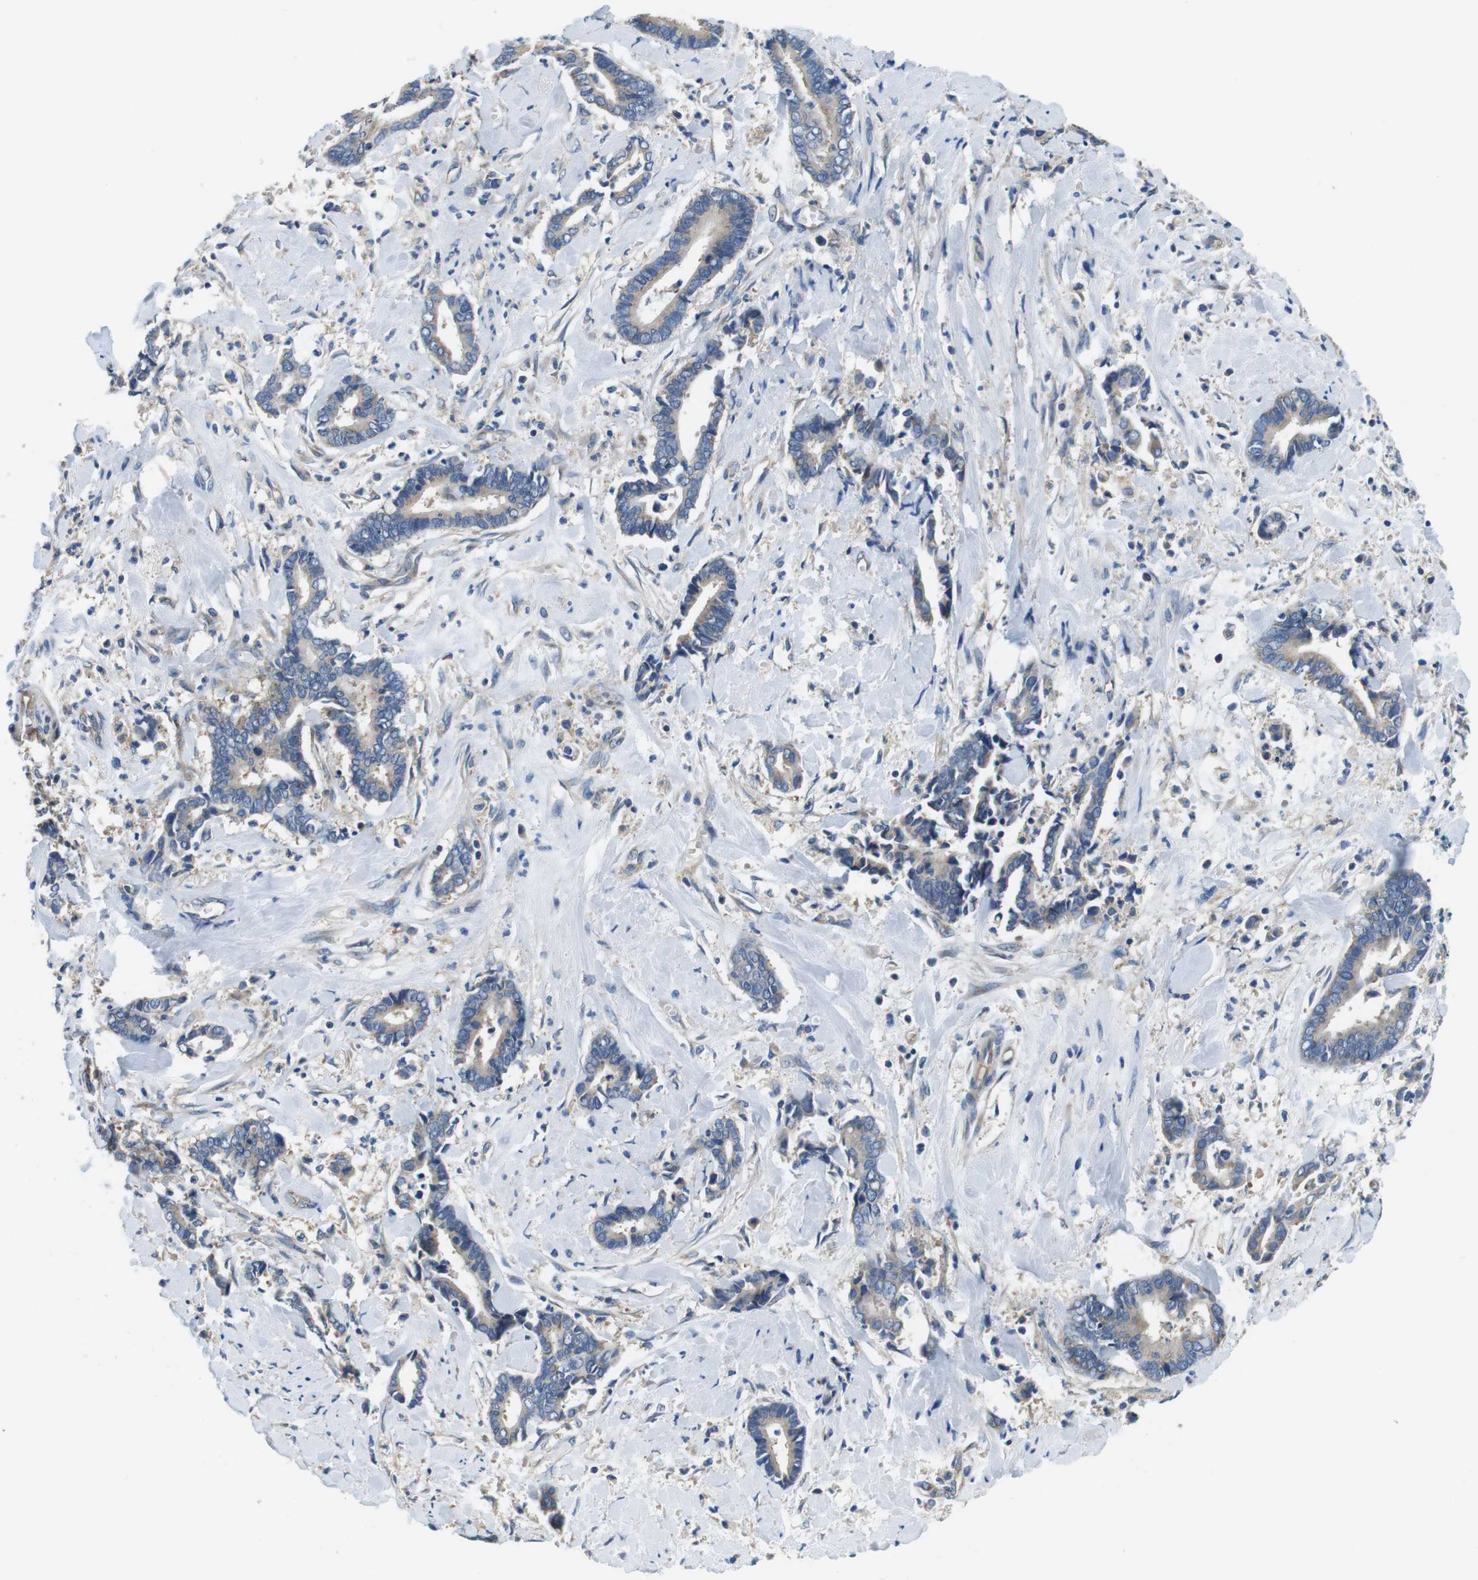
{"staining": {"intensity": "weak", "quantity": ">75%", "location": "cytoplasmic/membranous"}, "tissue": "cervical cancer", "cell_type": "Tumor cells", "image_type": "cancer", "snomed": [{"axis": "morphology", "description": "Adenocarcinoma, NOS"}, {"axis": "topography", "description": "Cervix"}], "caption": "Protein analysis of cervical cancer tissue demonstrates weak cytoplasmic/membranous positivity in approximately >75% of tumor cells.", "gene": "DENND4C", "patient": {"sex": "female", "age": 44}}